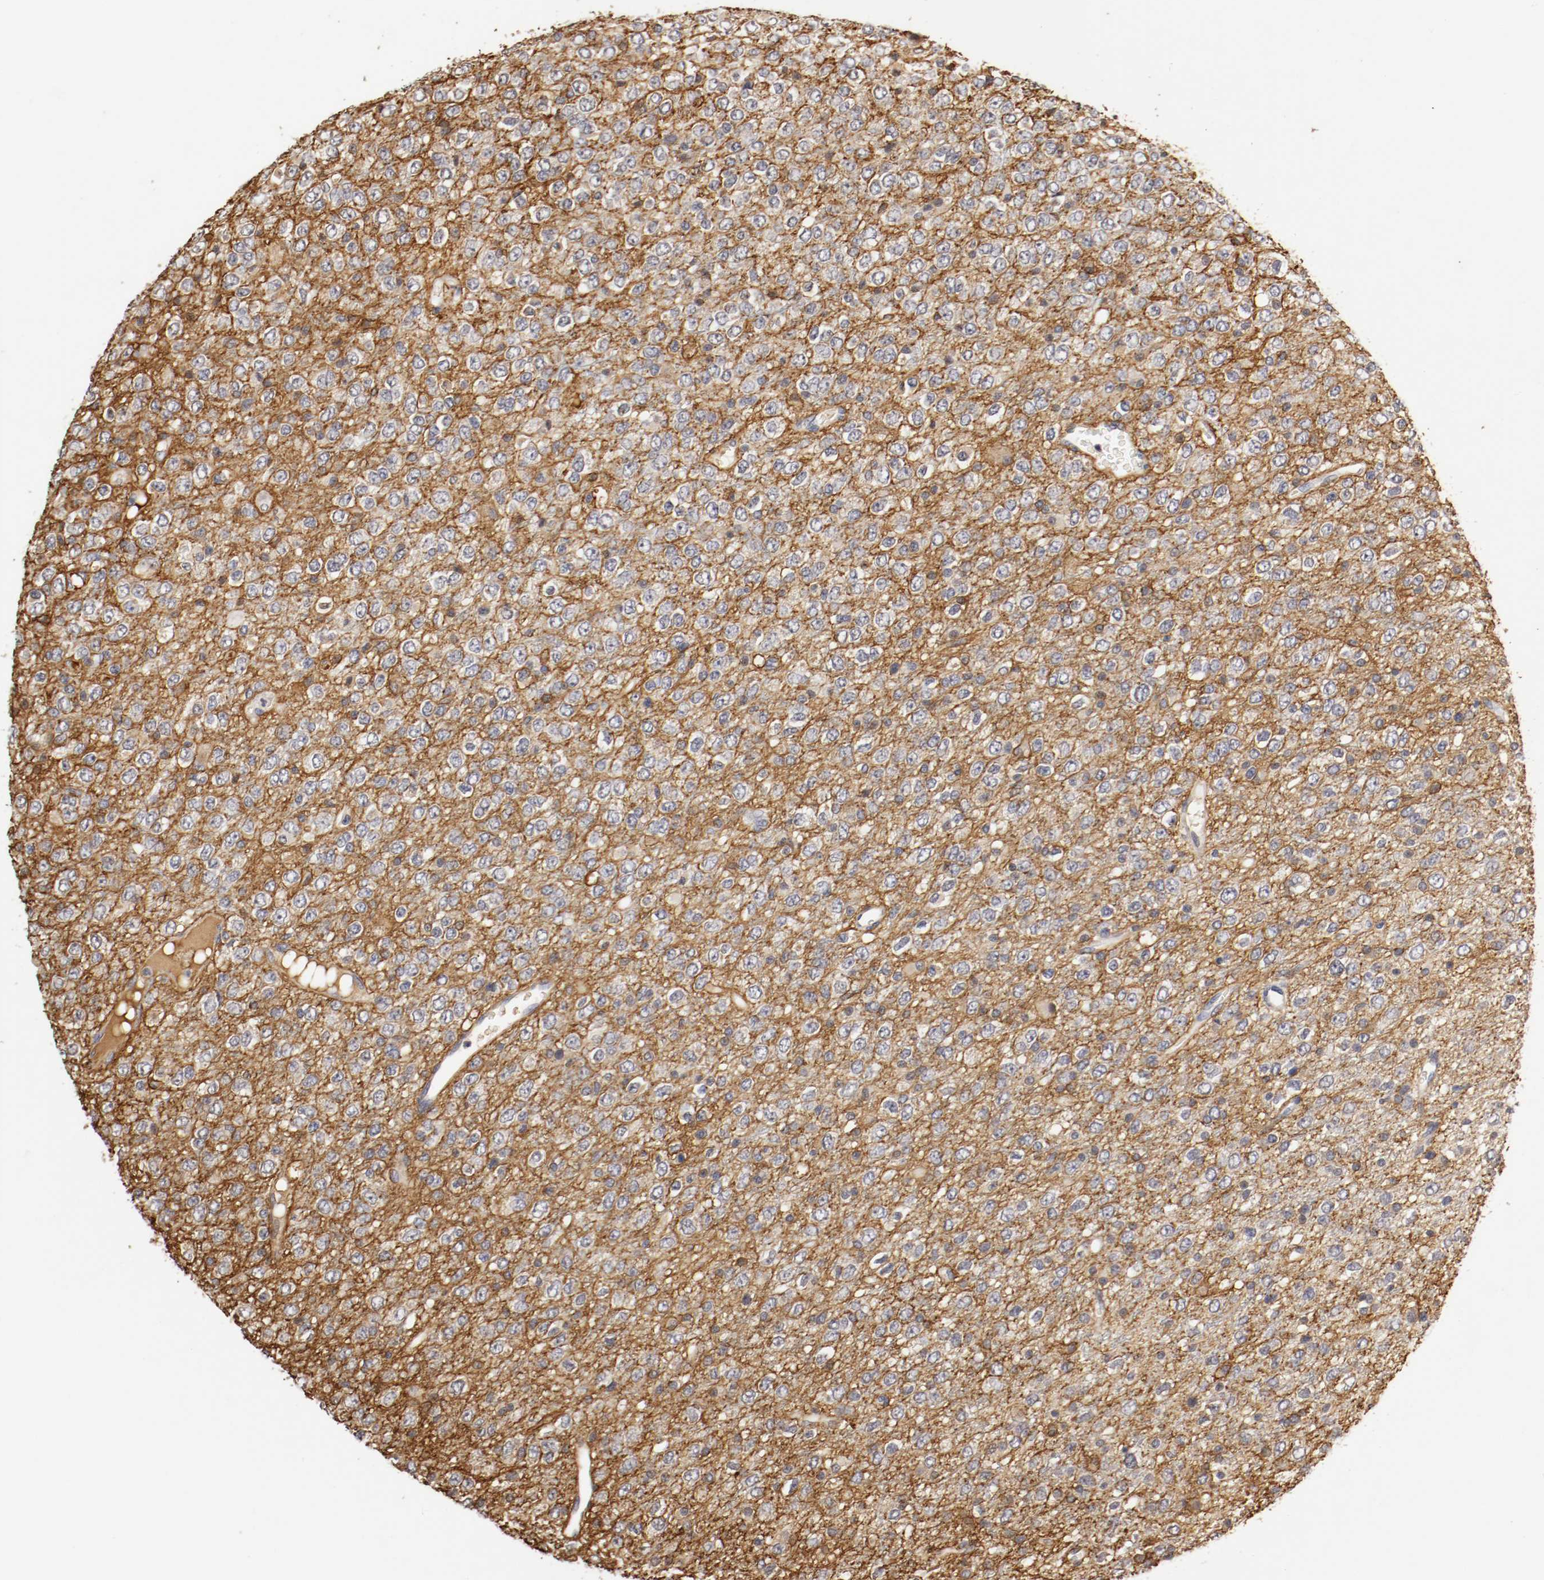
{"staining": {"intensity": "weak", "quantity": "25%-75%", "location": "cytoplasmic/membranous"}, "tissue": "glioma", "cell_type": "Tumor cells", "image_type": "cancer", "snomed": [{"axis": "morphology", "description": "Glioma, malignant, High grade"}, {"axis": "topography", "description": "pancreas cauda"}], "caption": "Protein analysis of high-grade glioma (malignant) tissue exhibits weak cytoplasmic/membranous staining in about 25%-75% of tumor cells.", "gene": "TNFRSF1B", "patient": {"sex": "male", "age": 60}}